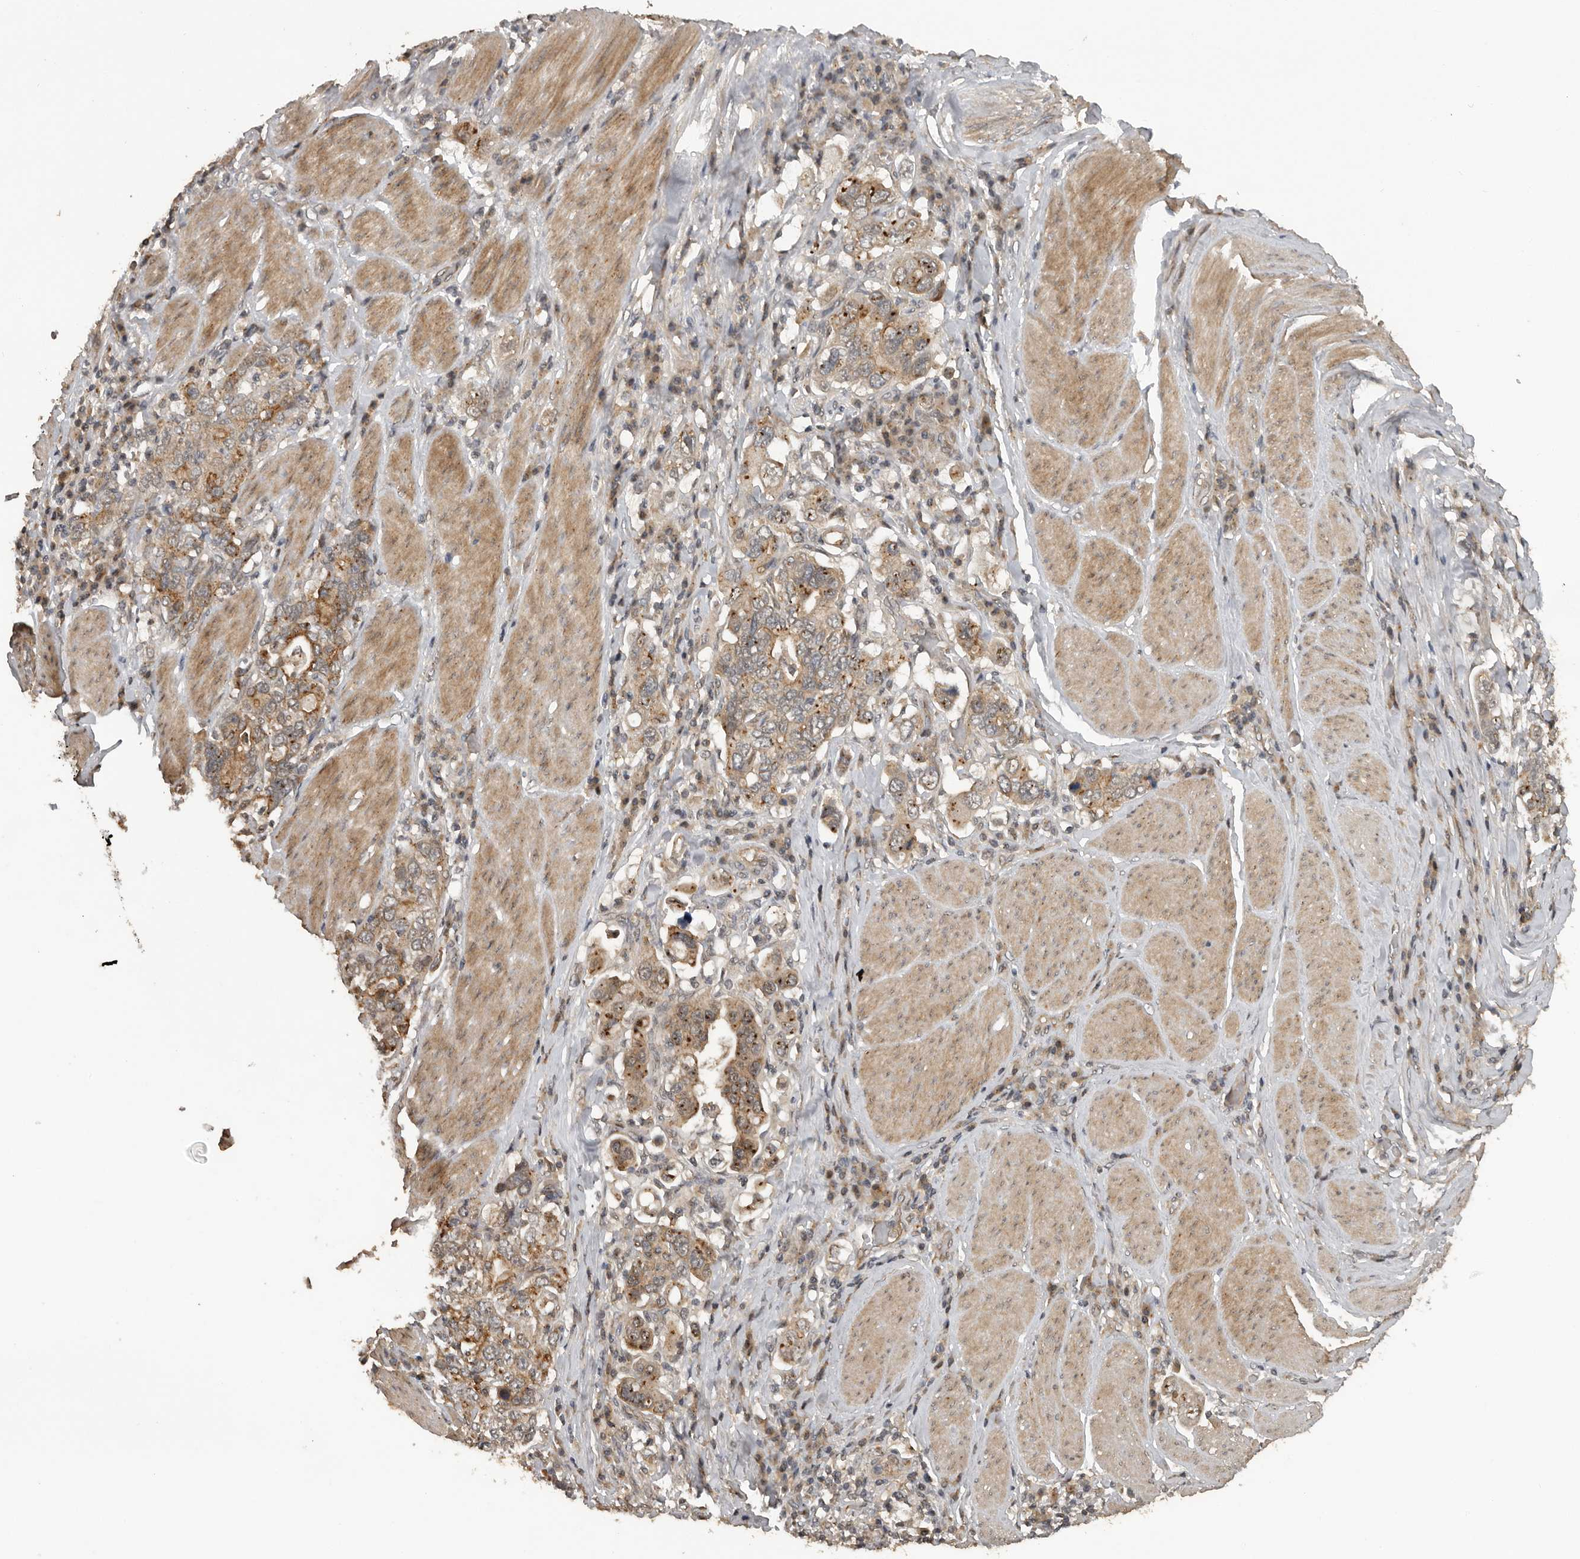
{"staining": {"intensity": "moderate", "quantity": ">75%", "location": "cytoplasmic/membranous"}, "tissue": "stomach cancer", "cell_type": "Tumor cells", "image_type": "cancer", "snomed": [{"axis": "morphology", "description": "Adenocarcinoma, NOS"}, {"axis": "topography", "description": "Stomach, upper"}], "caption": "A brown stain shows moderate cytoplasmic/membranous positivity of a protein in stomach adenocarcinoma tumor cells. (DAB = brown stain, brightfield microscopy at high magnification).", "gene": "CEP350", "patient": {"sex": "male", "age": 62}}